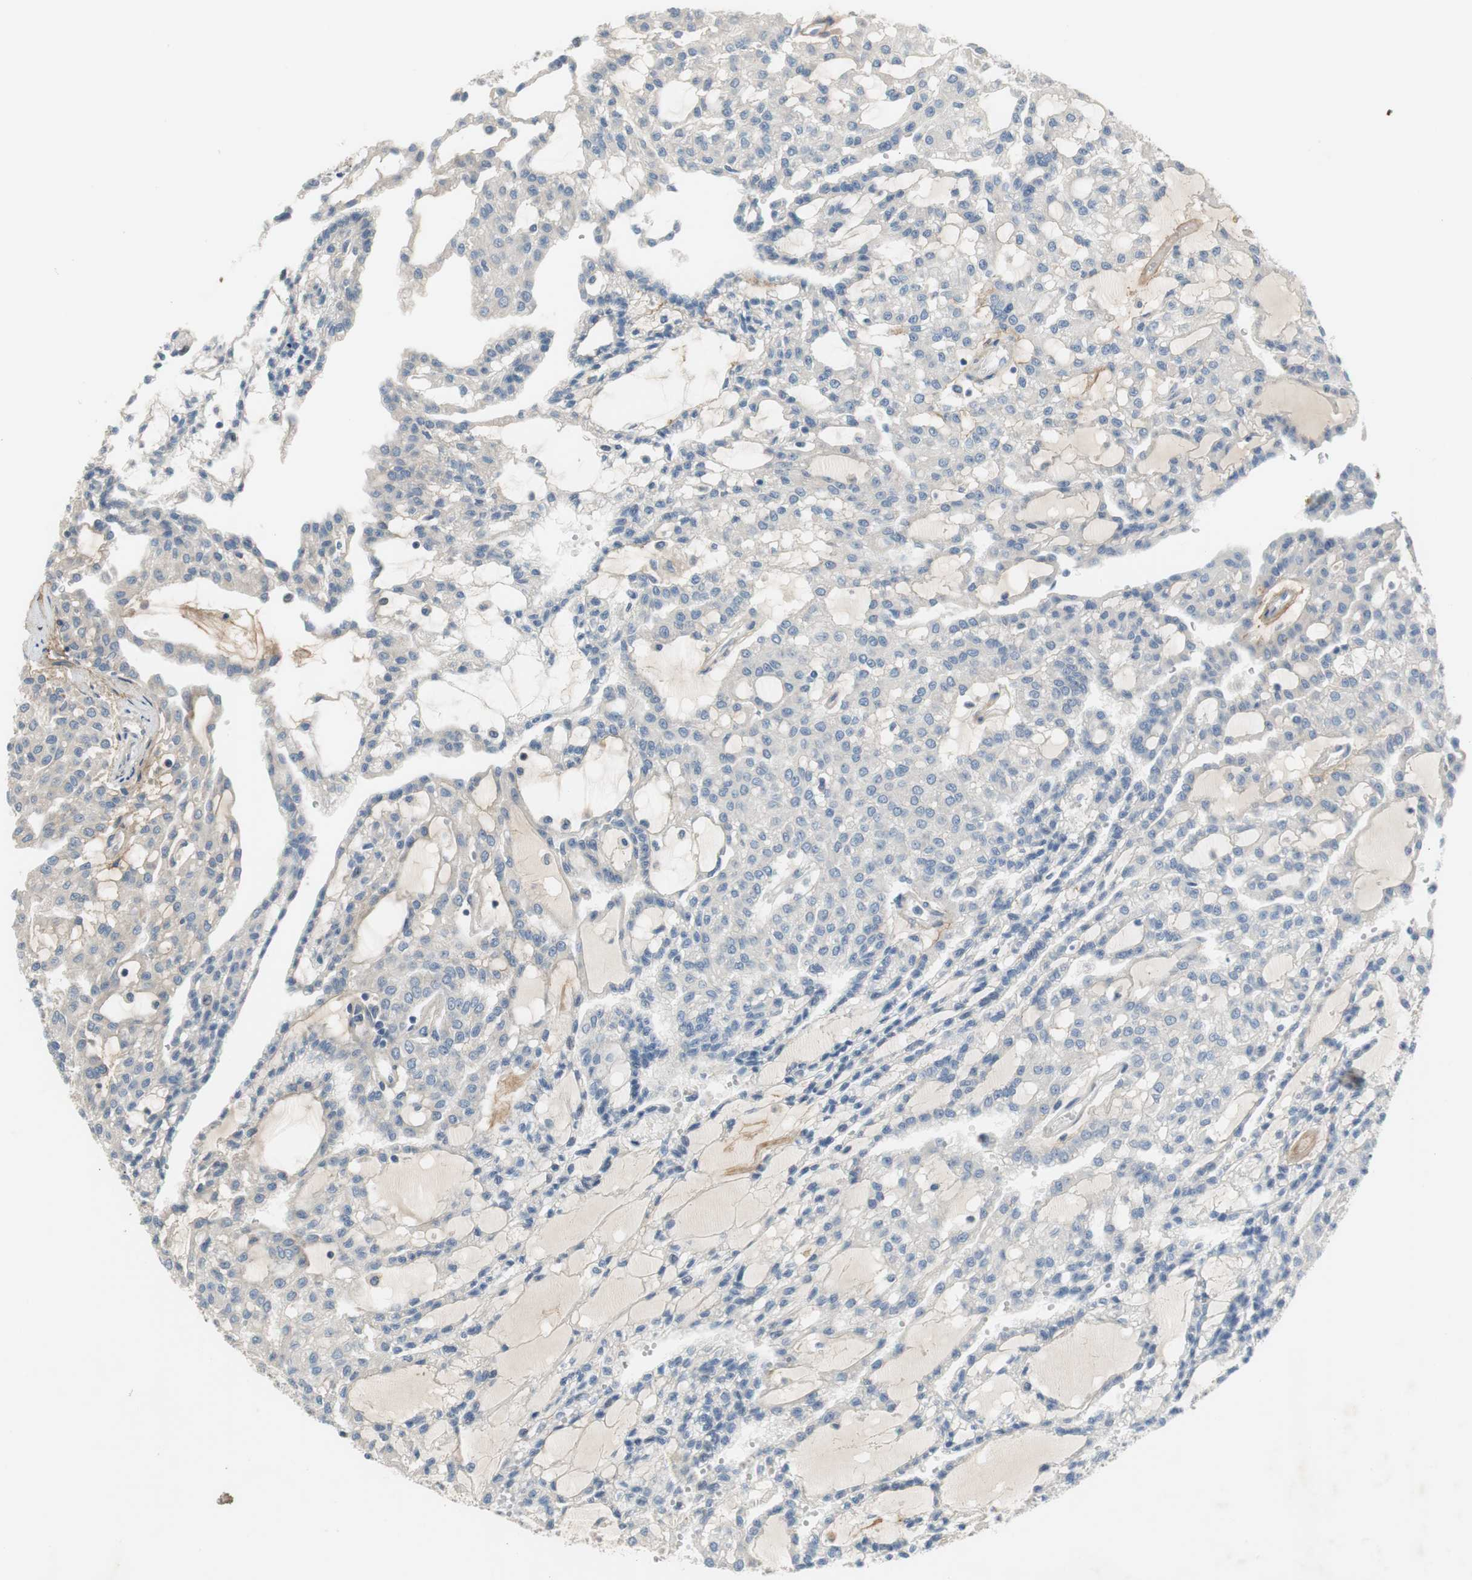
{"staining": {"intensity": "weak", "quantity": "25%-75%", "location": "cytoplasmic/membranous"}, "tissue": "renal cancer", "cell_type": "Tumor cells", "image_type": "cancer", "snomed": [{"axis": "morphology", "description": "Adenocarcinoma, NOS"}, {"axis": "topography", "description": "Kidney"}], "caption": "A high-resolution image shows immunohistochemistry (IHC) staining of renal adenocarcinoma, which exhibits weak cytoplasmic/membranous positivity in about 25%-75% of tumor cells. (Brightfield microscopy of DAB IHC at high magnification).", "gene": "COL12A1", "patient": {"sex": "male", "age": 63}}